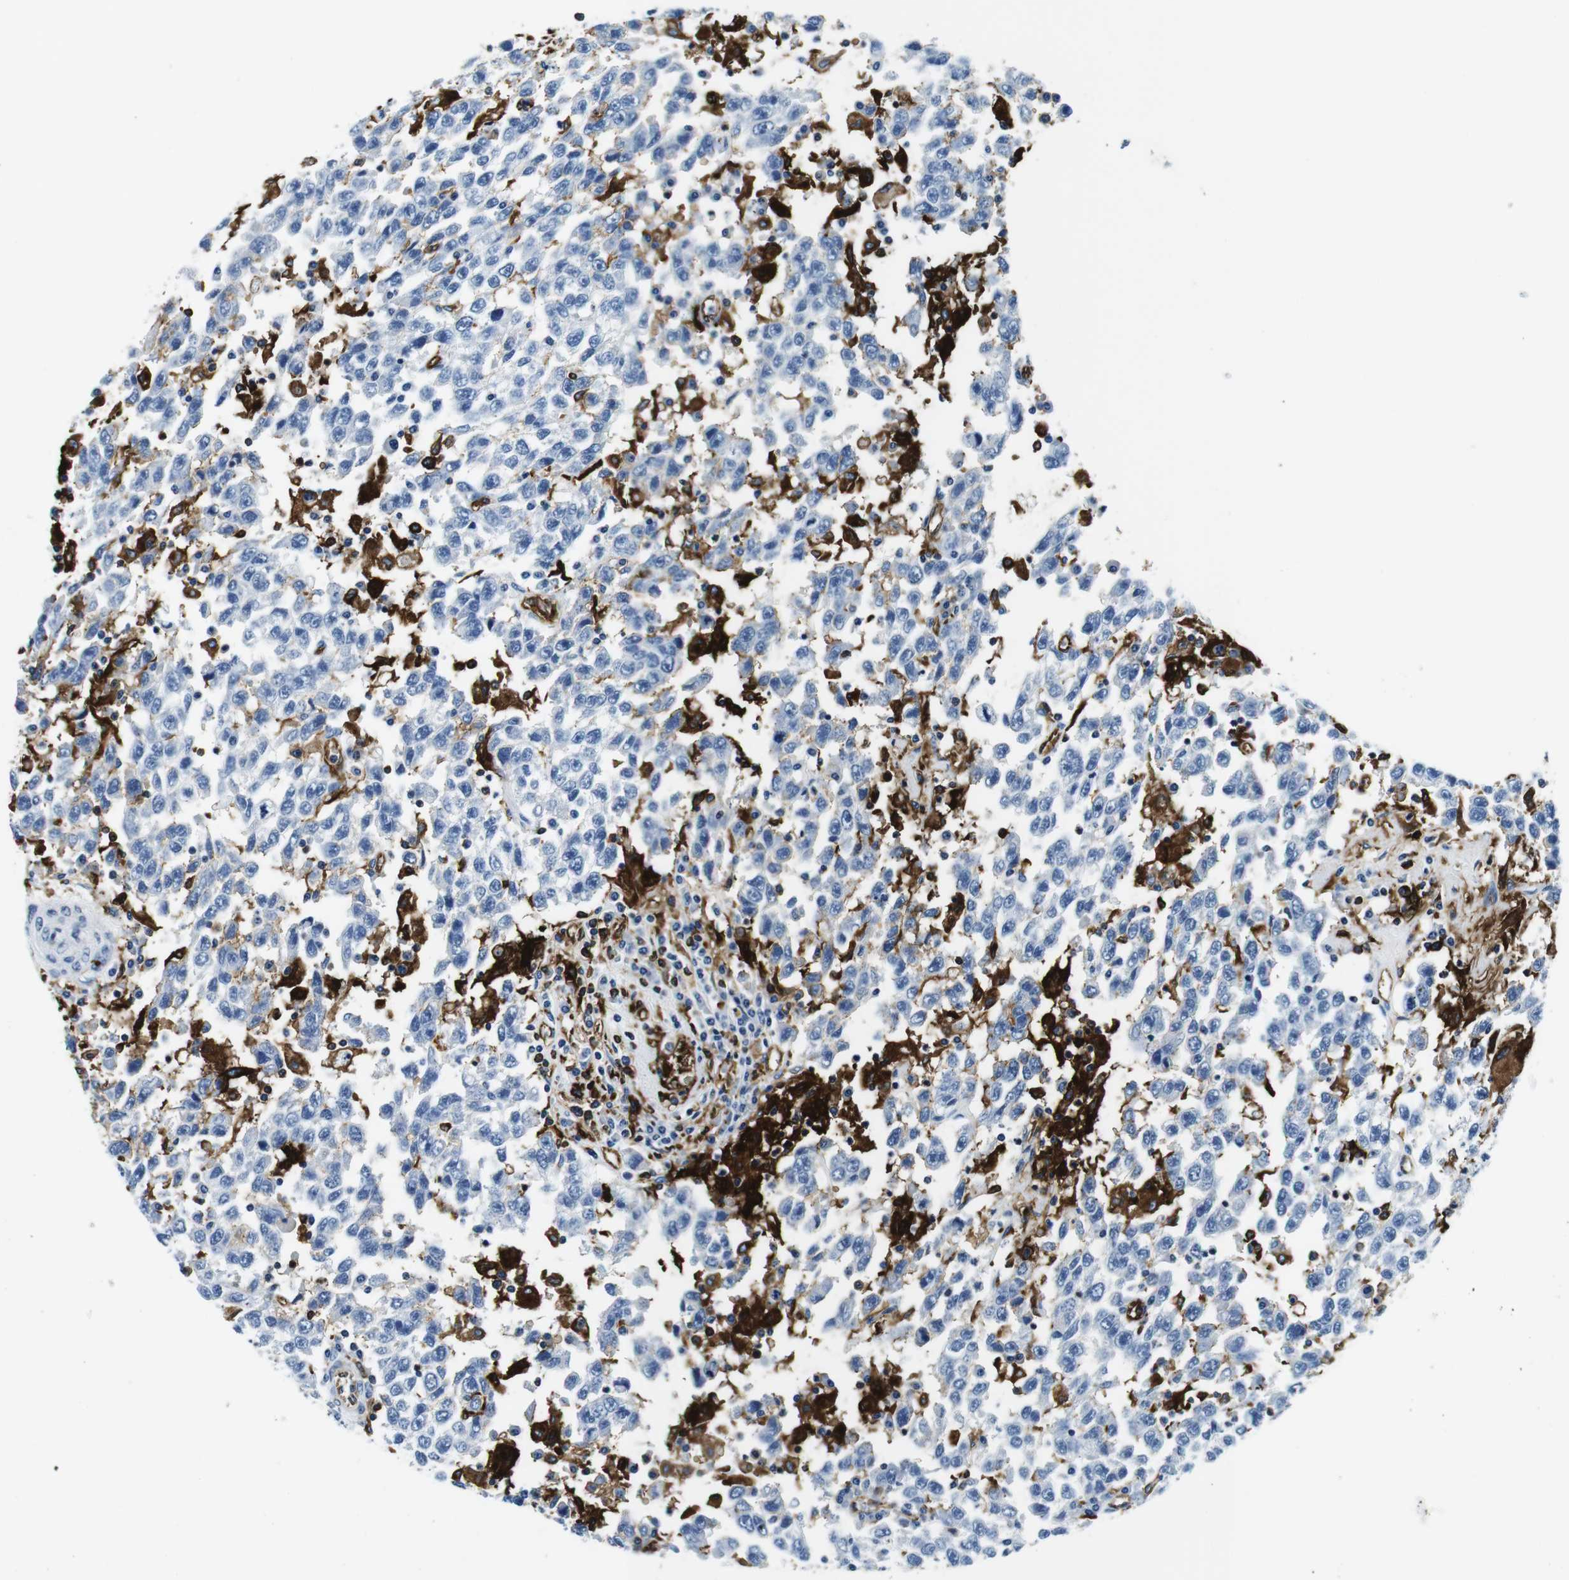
{"staining": {"intensity": "strong", "quantity": "<25%", "location": "cytoplasmic/membranous"}, "tissue": "testis cancer", "cell_type": "Tumor cells", "image_type": "cancer", "snomed": [{"axis": "morphology", "description": "Seminoma, NOS"}, {"axis": "topography", "description": "Testis"}], "caption": "IHC image of human testis cancer (seminoma) stained for a protein (brown), which reveals medium levels of strong cytoplasmic/membranous positivity in approximately <25% of tumor cells.", "gene": "HLA-DRB1", "patient": {"sex": "male", "age": 41}}